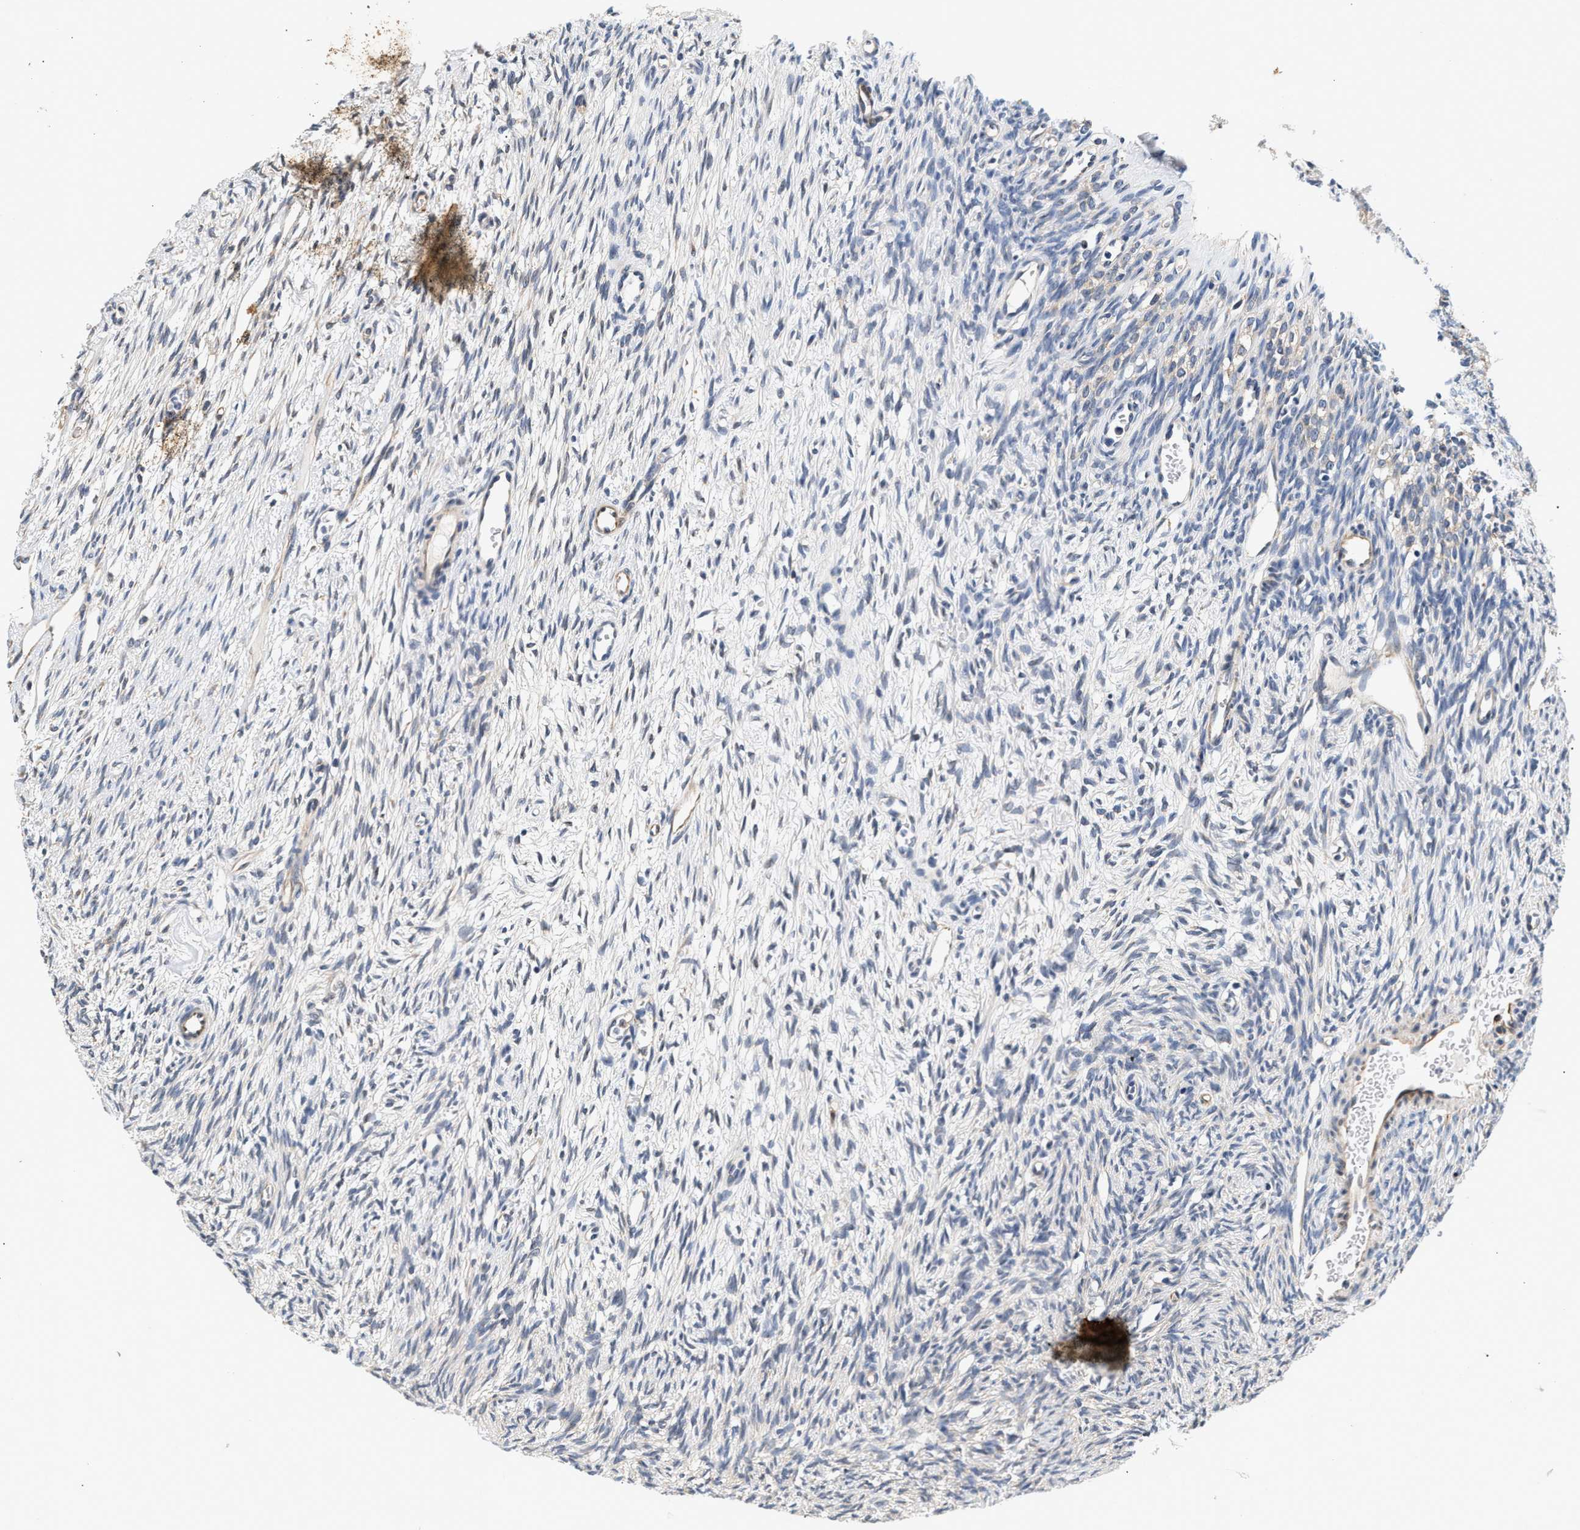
{"staining": {"intensity": "weak", "quantity": ">75%", "location": "cytoplasmic/membranous"}, "tissue": "ovary", "cell_type": "Follicle cells", "image_type": "normal", "snomed": [{"axis": "morphology", "description": "Normal tissue, NOS"}, {"axis": "topography", "description": "Ovary"}], "caption": "IHC (DAB (3,3'-diaminobenzidine)) staining of benign ovary shows weak cytoplasmic/membranous protein expression in about >75% of follicle cells.", "gene": "IFT74", "patient": {"sex": "female", "age": 33}}